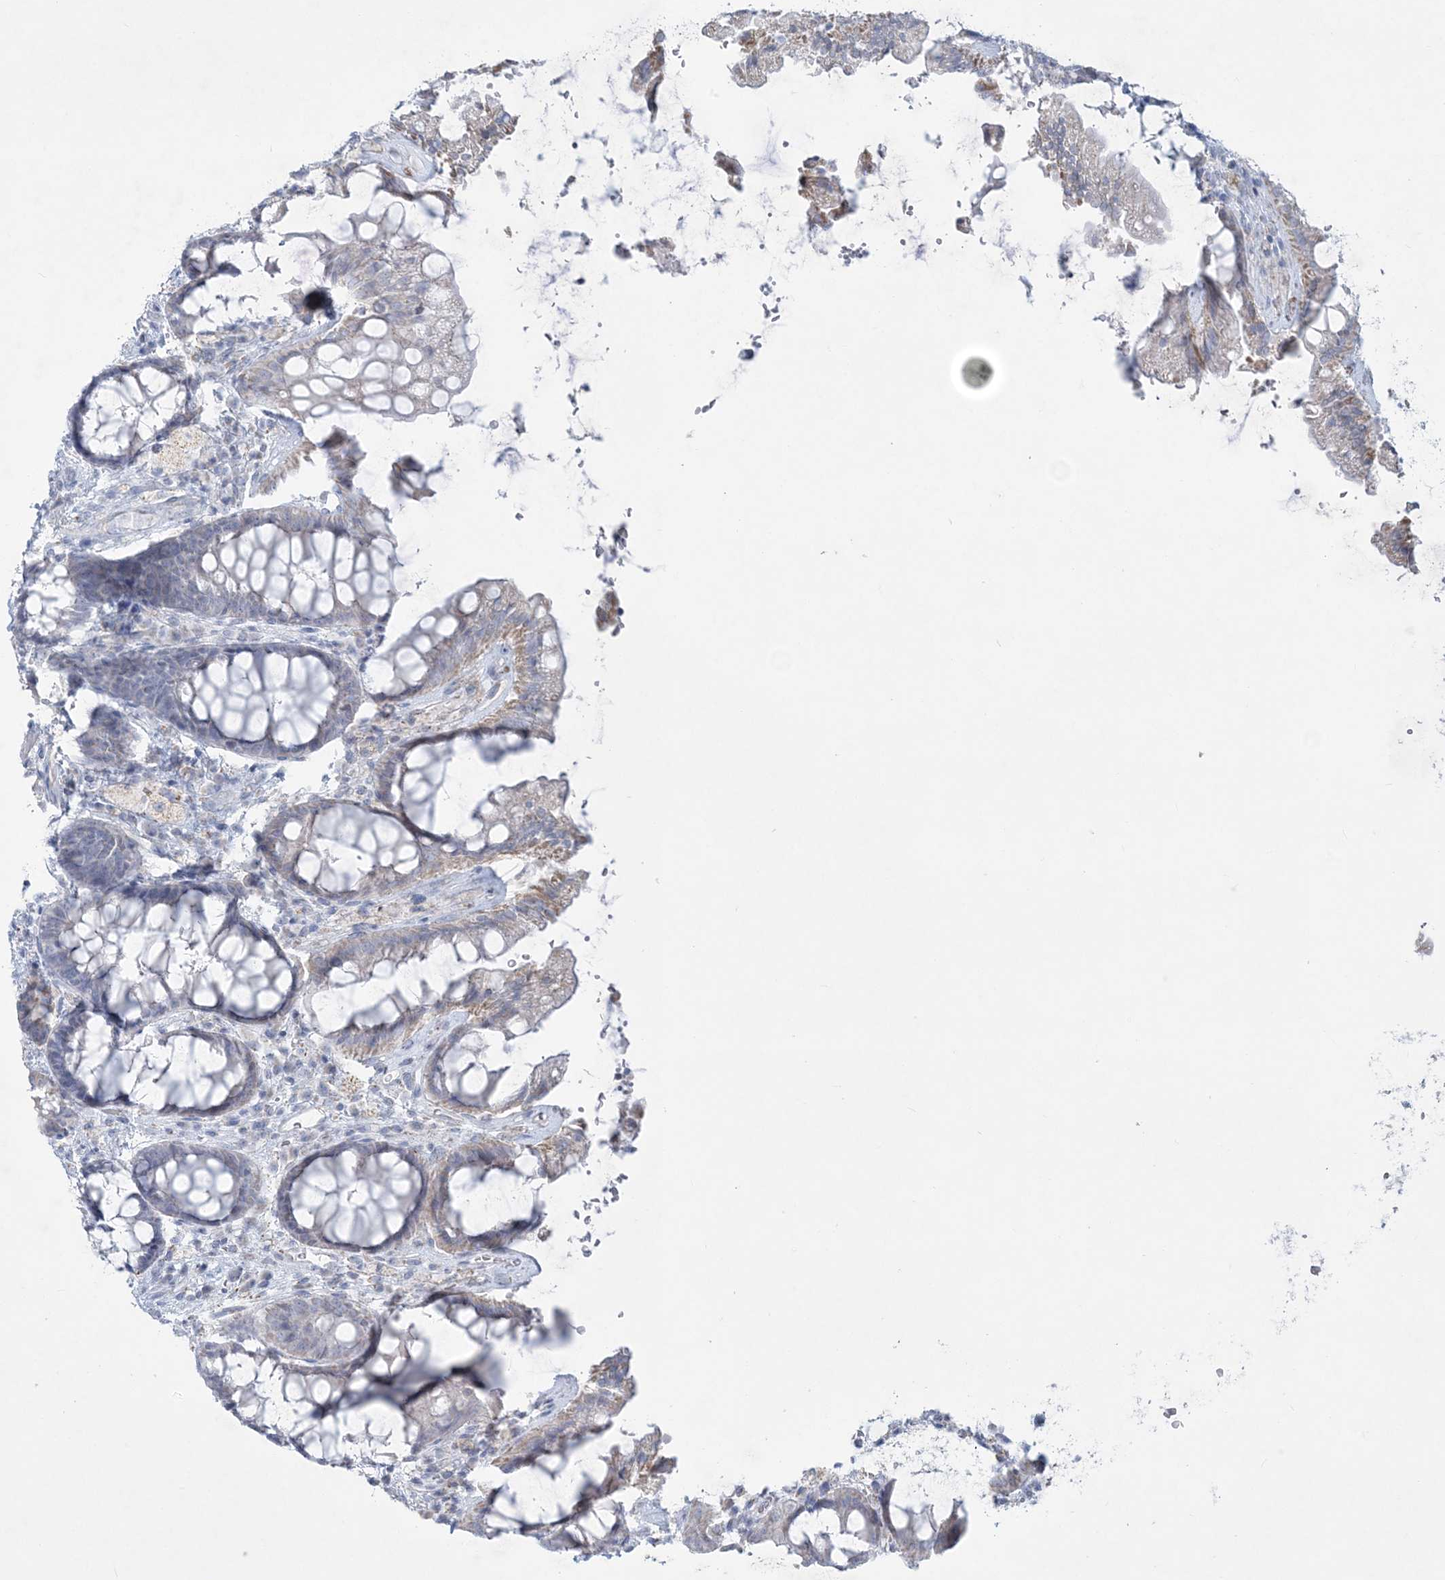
{"staining": {"intensity": "negative", "quantity": "none", "location": "none"}, "tissue": "rectum", "cell_type": "Glandular cells", "image_type": "normal", "snomed": [{"axis": "morphology", "description": "Normal tissue, NOS"}, {"axis": "topography", "description": "Rectum"}], "caption": "Glandular cells show no significant staining in unremarkable rectum.", "gene": "TBC1D7", "patient": {"sex": "female", "age": 46}}